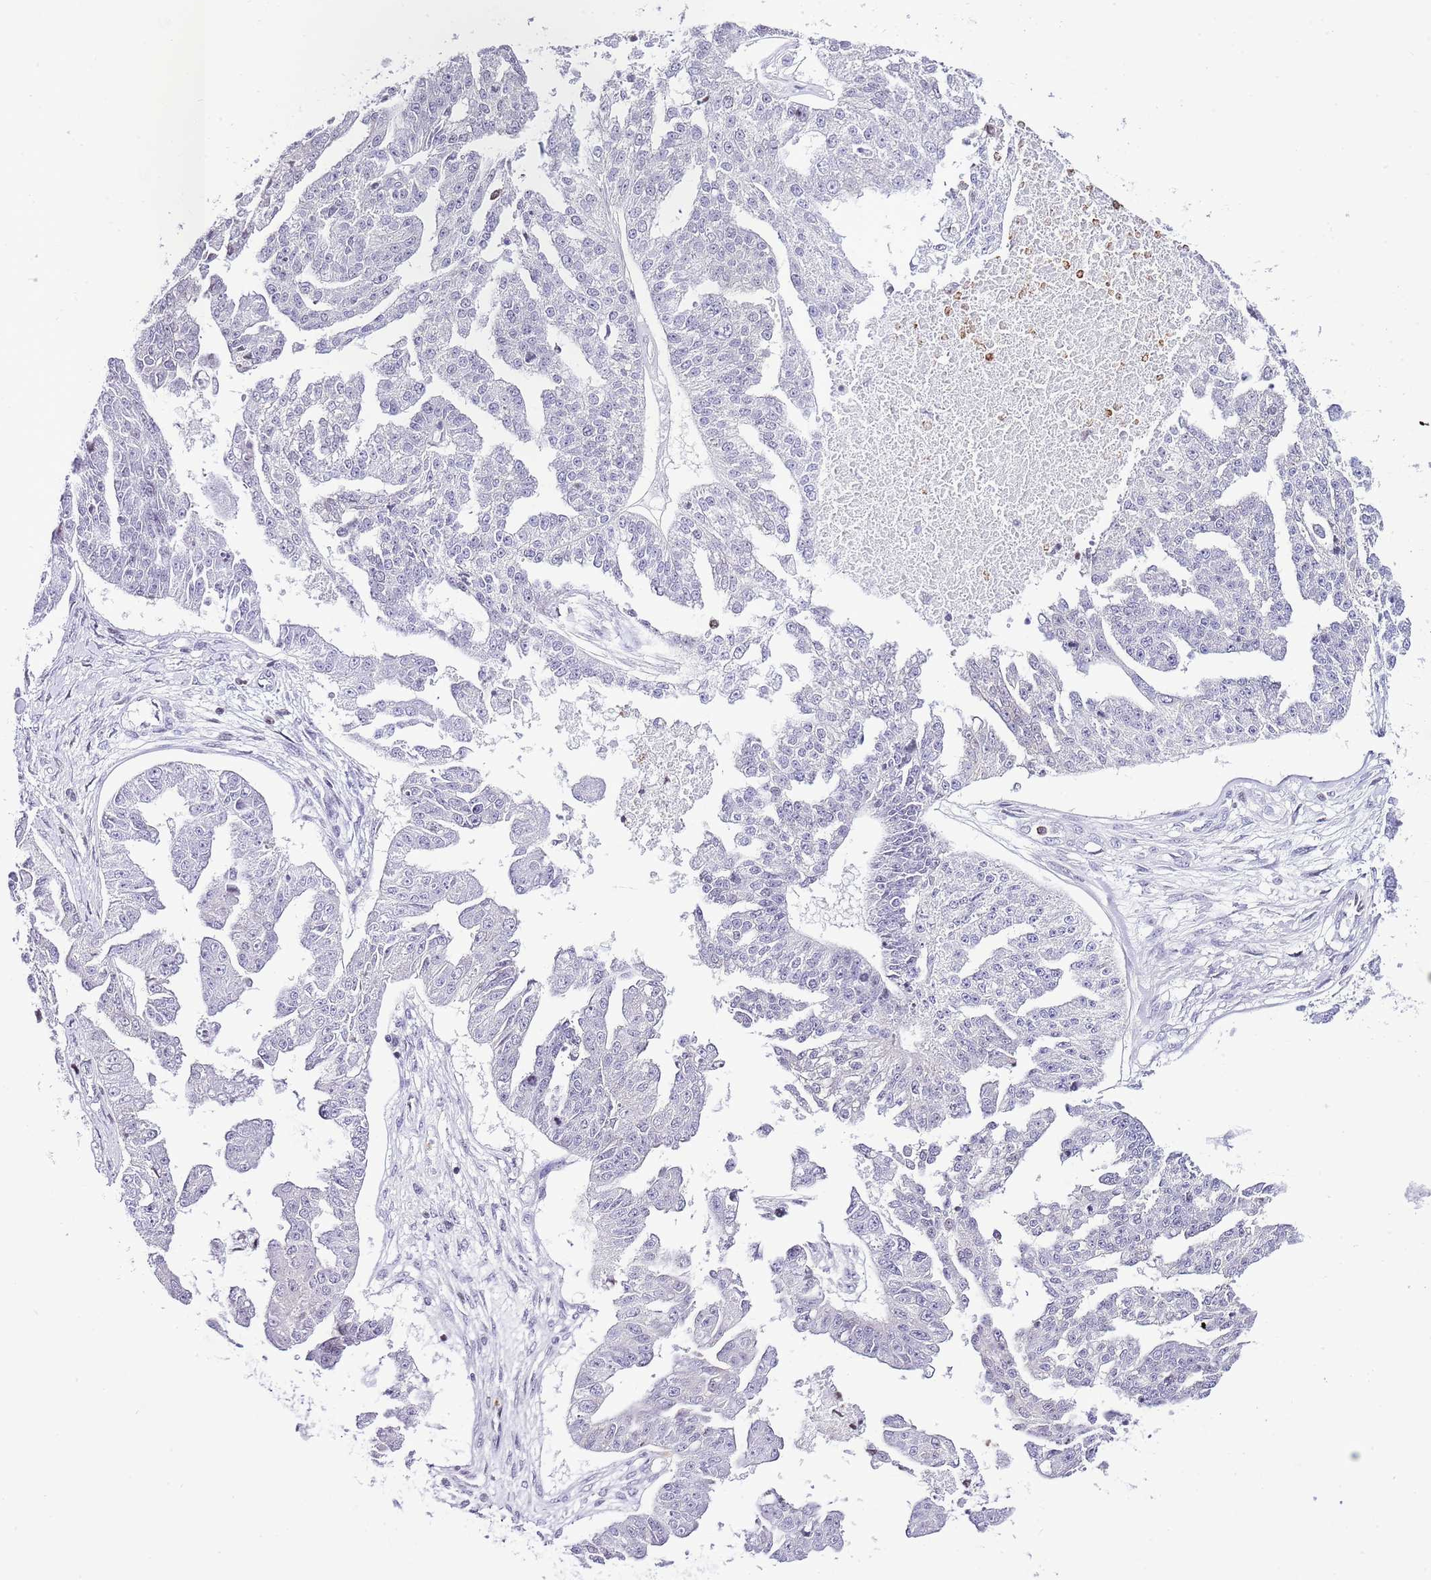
{"staining": {"intensity": "negative", "quantity": "none", "location": "none"}, "tissue": "ovarian cancer", "cell_type": "Tumor cells", "image_type": "cancer", "snomed": [{"axis": "morphology", "description": "Cystadenocarcinoma, serous, NOS"}, {"axis": "topography", "description": "Ovary"}], "caption": "Immunohistochemical staining of human ovarian cancer reveals no significant expression in tumor cells. (Brightfield microscopy of DAB (3,3'-diaminobenzidine) immunohistochemistry at high magnification).", "gene": "PRR15", "patient": {"sex": "female", "age": 58}}